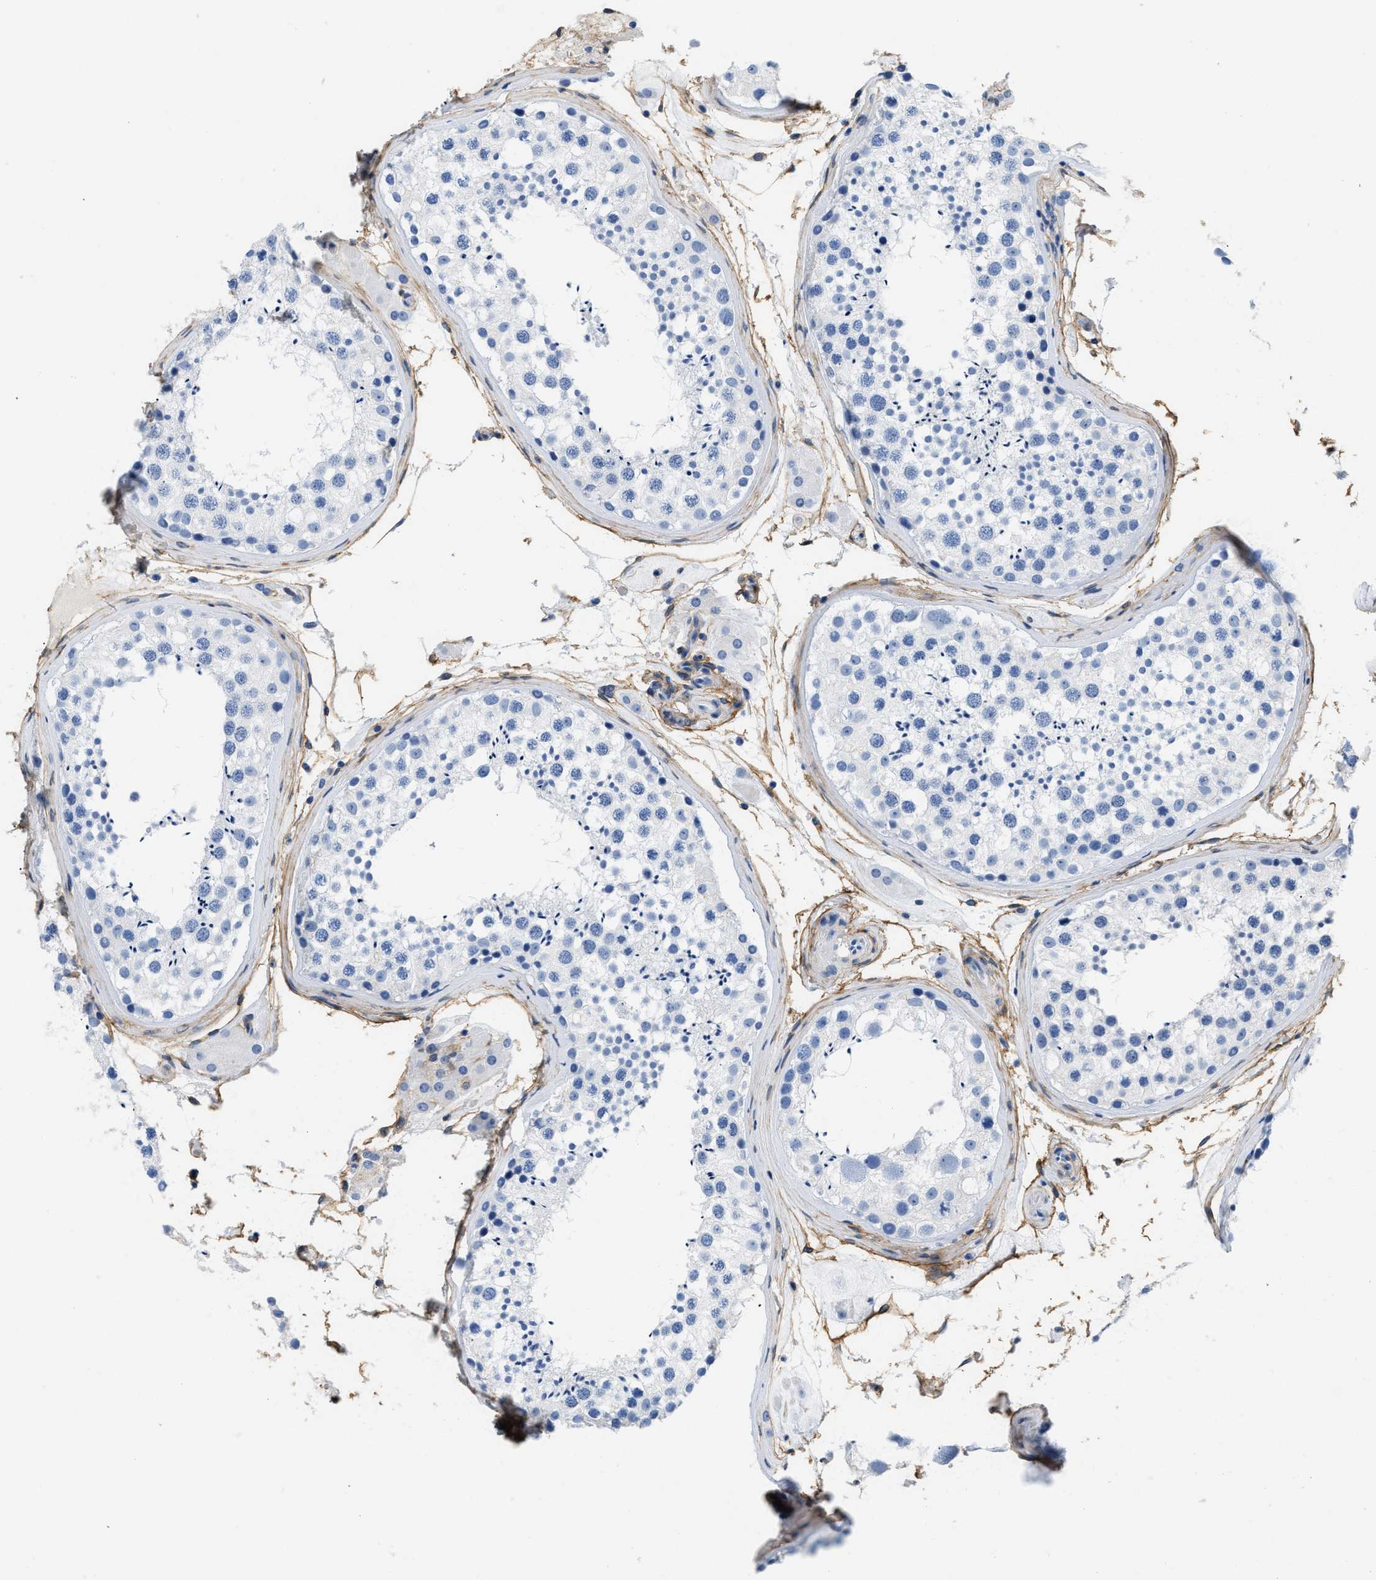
{"staining": {"intensity": "negative", "quantity": "none", "location": "none"}, "tissue": "testis", "cell_type": "Cells in seminiferous ducts", "image_type": "normal", "snomed": [{"axis": "morphology", "description": "Normal tissue, NOS"}, {"axis": "topography", "description": "Testis"}], "caption": "Immunohistochemistry of benign testis demonstrates no expression in cells in seminiferous ducts.", "gene": "PDGFRB", "patient": {"sex": "male", "age": 46}}